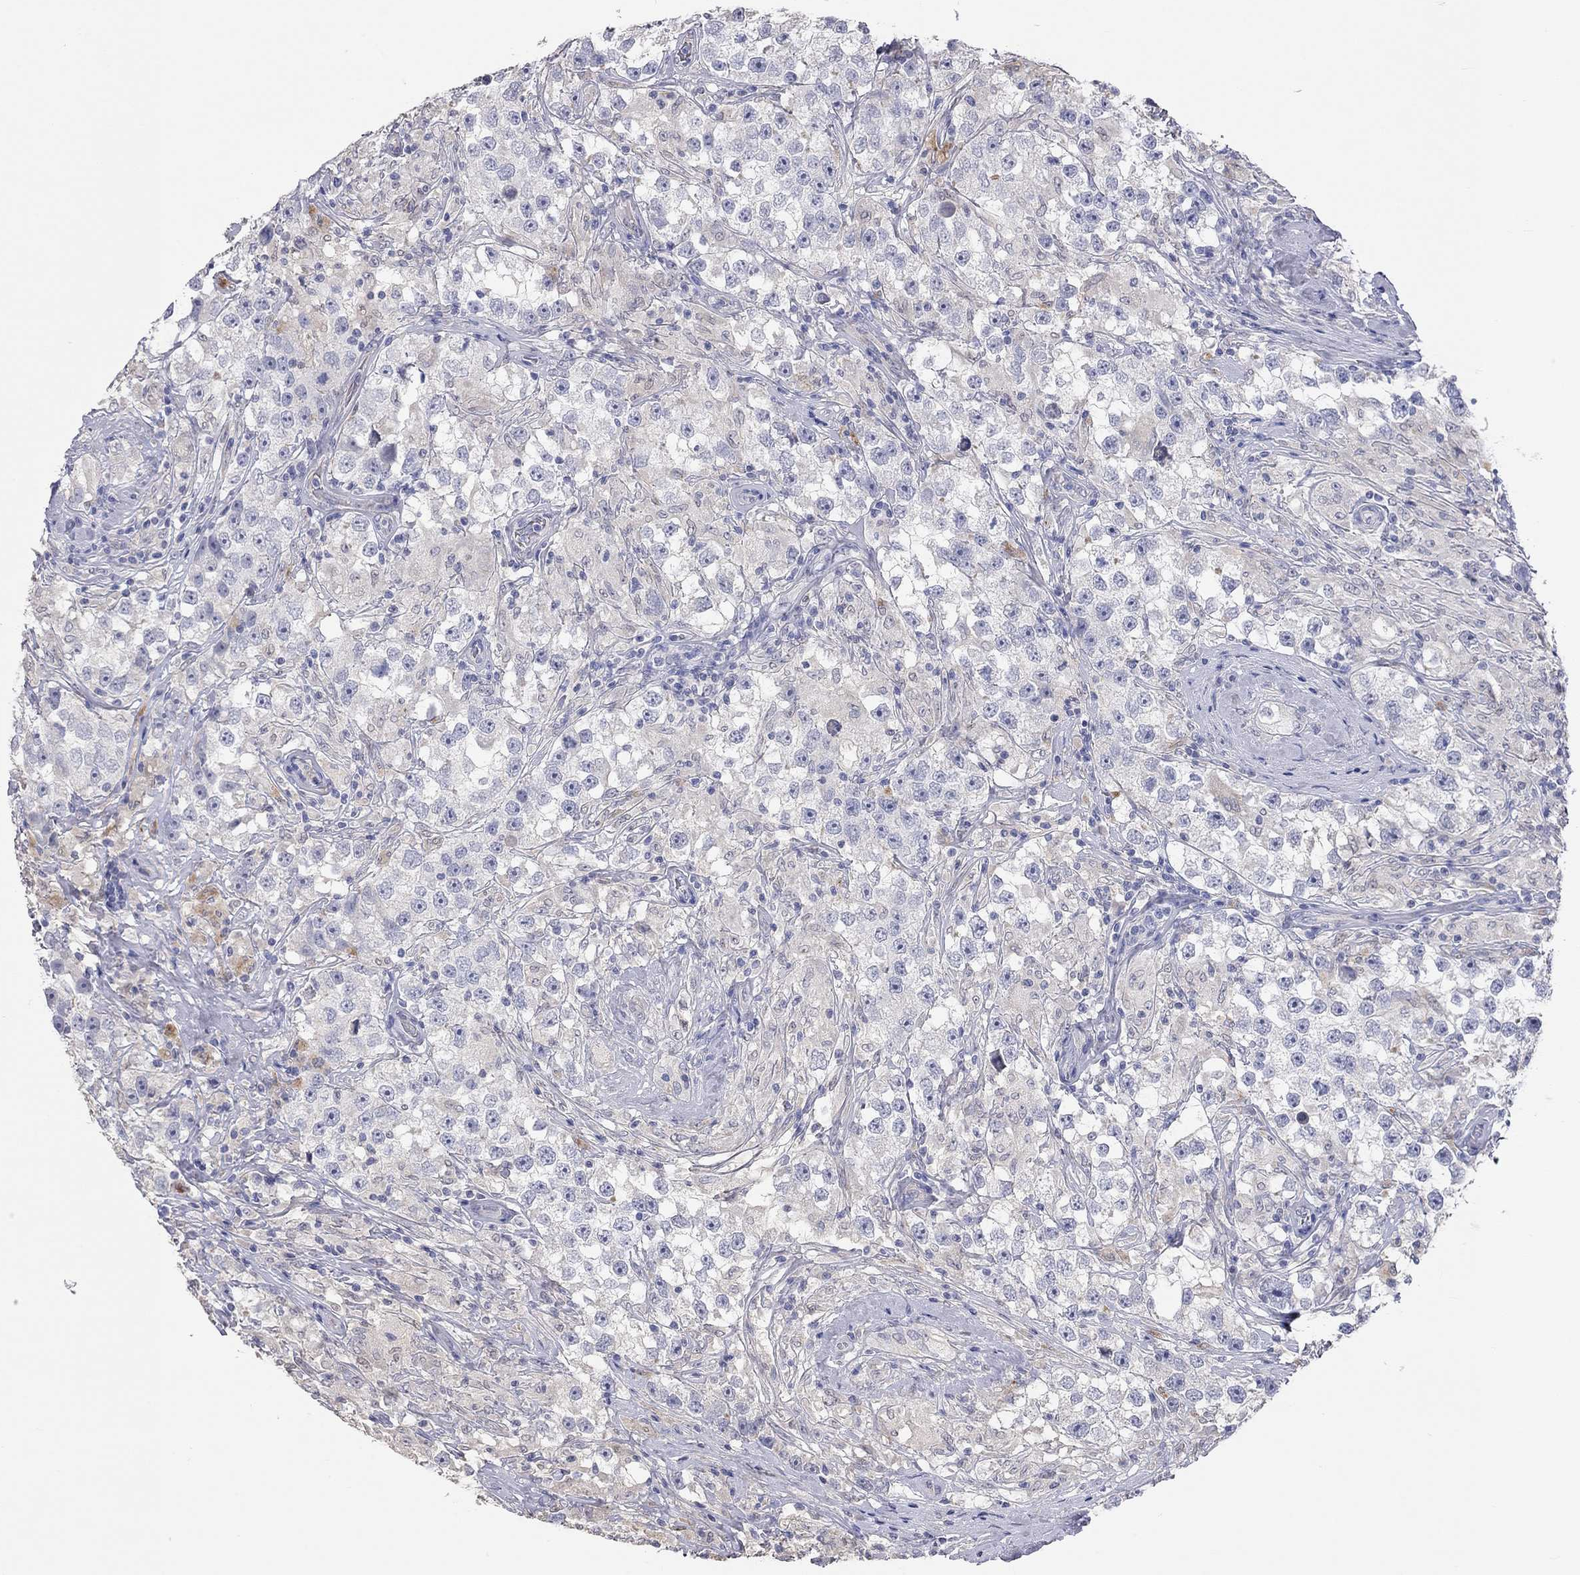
{"staining": {"intensity": "negative", "quantity": "none", "location": "none"}, "tissue": "testis cancer", "cell_type": "Tumor cells", "image_type": "cancer", "snomed": [{"axis": "morphology", "description": "Seminoma, NOS"}, {"axis": "topography", "description": "Testis"}], "caption": "Immunohistochemistry (IHC) photomicrograph of neoplastic tissue: testis cancer stained with DAB (3,3'-diaminobenzidine) shows no significant protein expression in tumor cells.", "gene": "PAPSS2", "patient": {"sex": "male", "age": 46}}